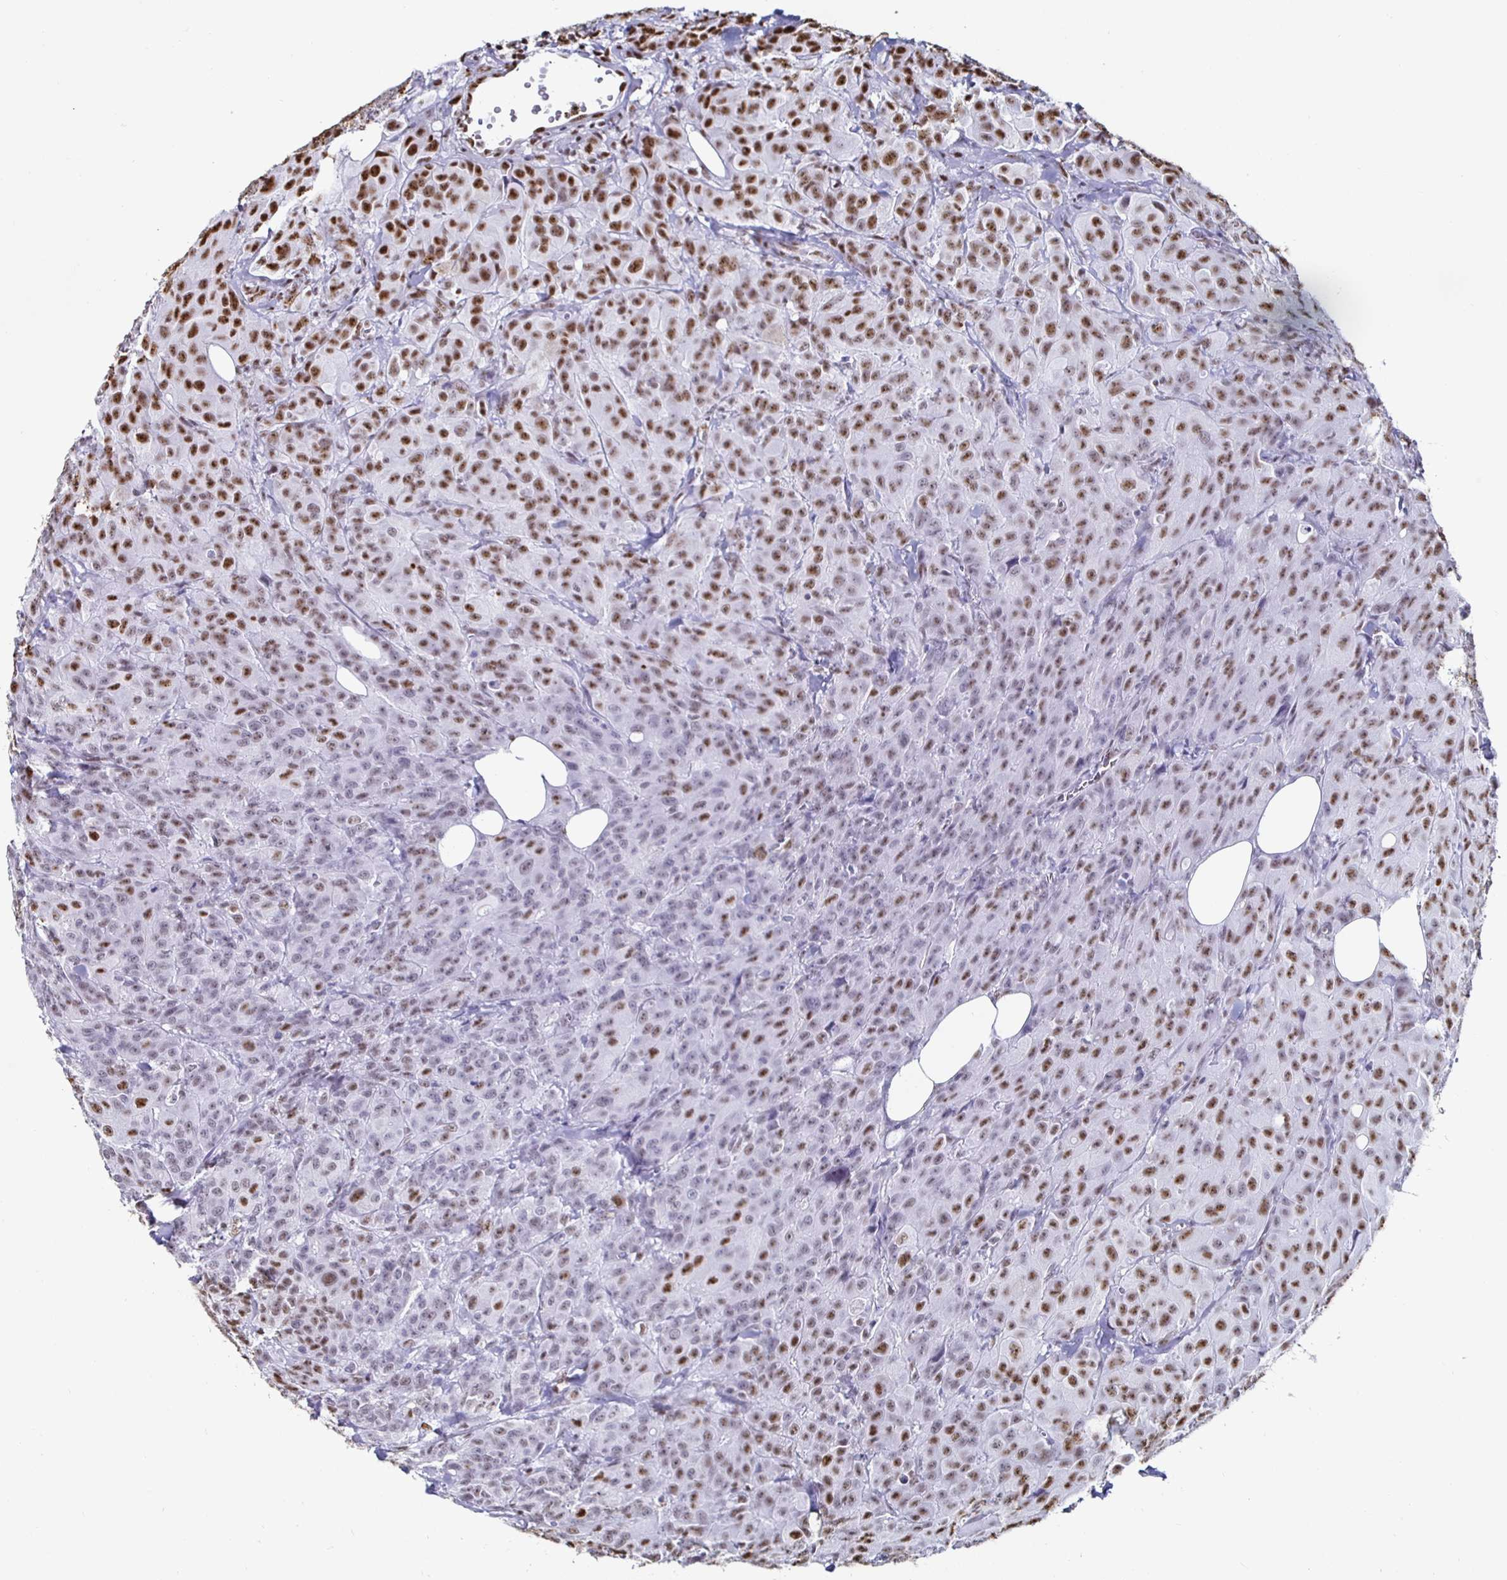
{"staining": {"intensity": "moderate", "quantity": "25%-75%", "location": "nuclear"}, "tissue": "breast cancer", "cell_type": "Tumor cells", "image_type": "cancer", "snomed": [{"axis": "morphology", "description": "Normal tissue, NOS"}, {"axis": "morphology", "description": "Duct carcinoma"}, {"axis": "topography", "description": "Breast"}], "caption": "Tumor cells display medium levels of moderate nuclear staining in about 25%-75% of cells in breast cancer (infiltrating ductal carcinoma).", "gene": "DDX39B", "patient": {"sex": "female", "age": 43}}